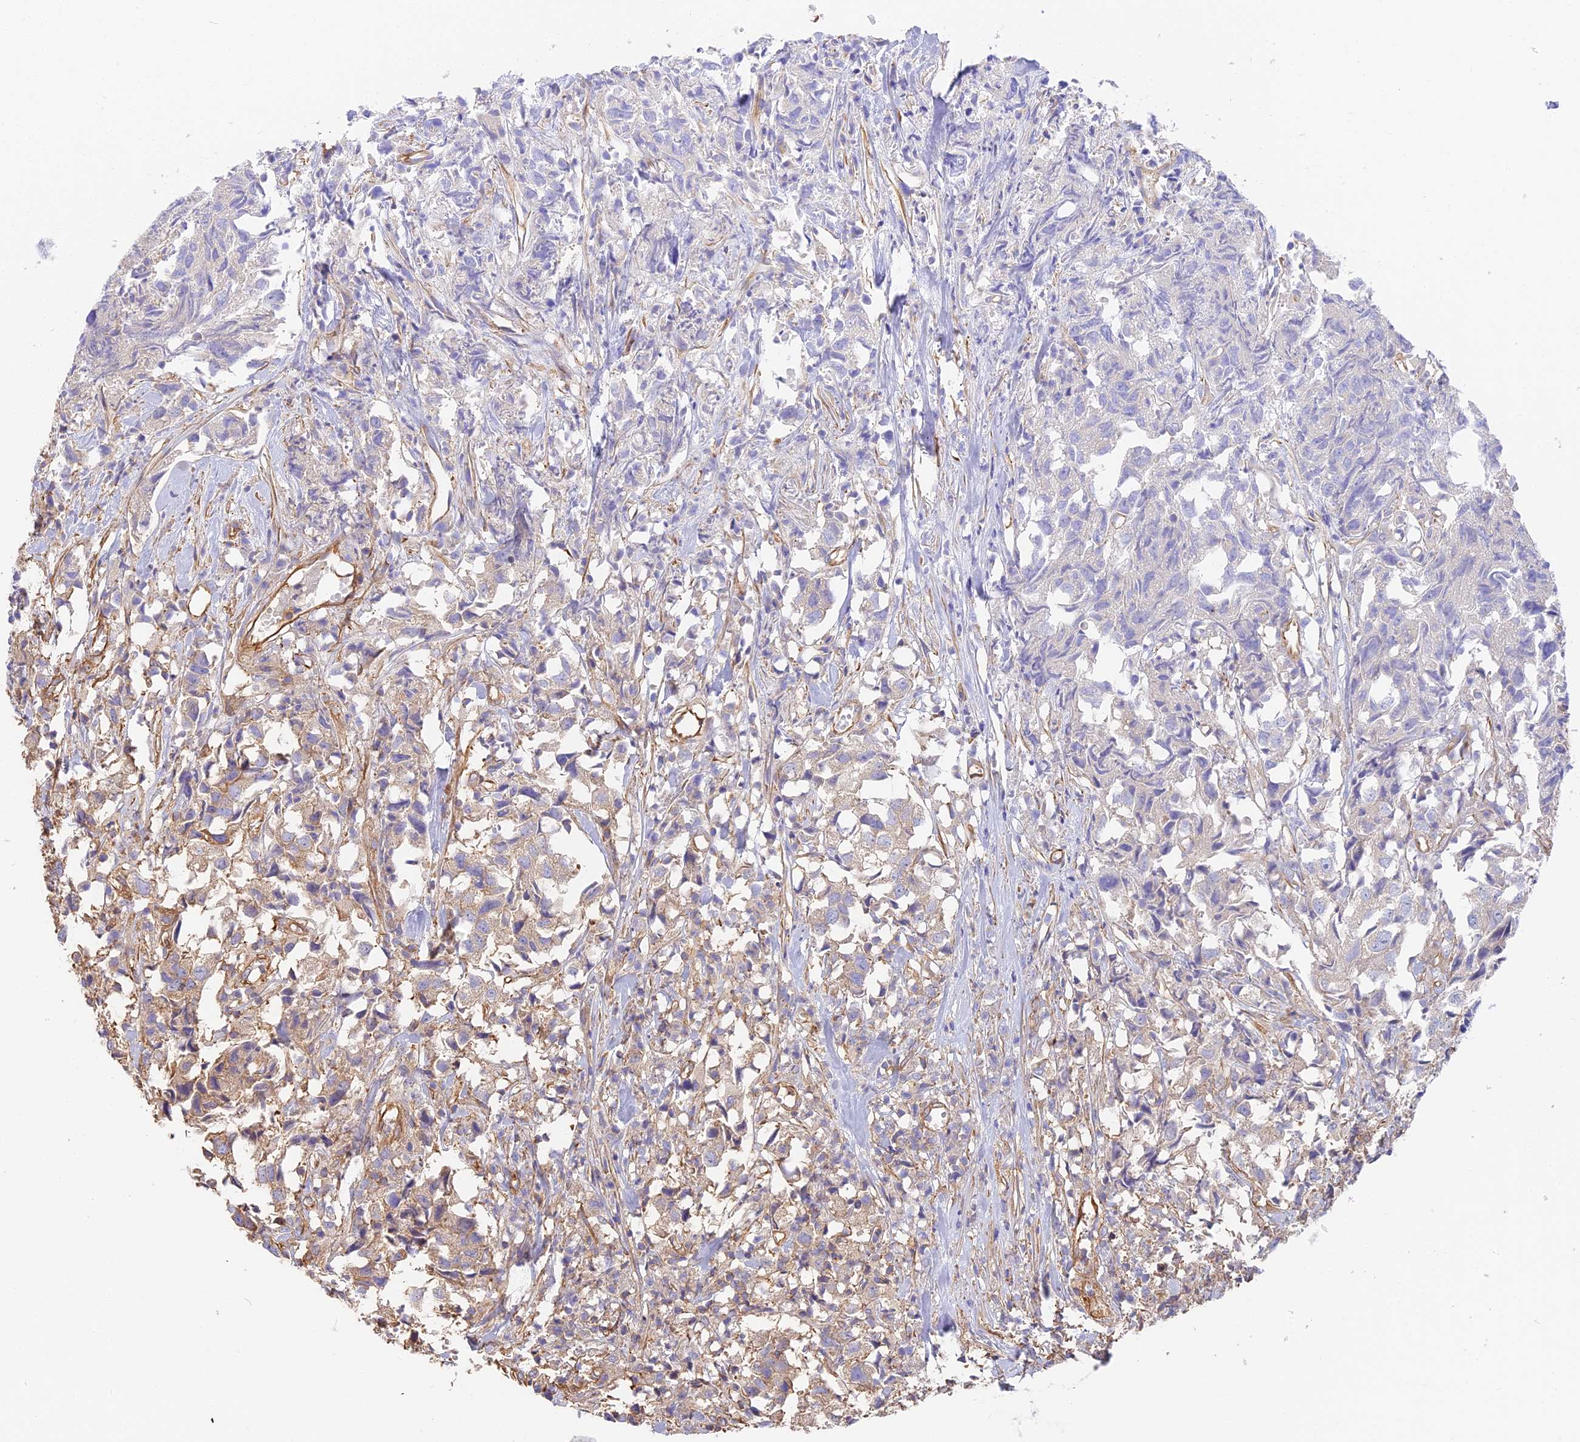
{"staining": {"intensity": "moderate", "quantity": "25%-75%", "location": "cytoplasmic/membranous"}, "tissue": "urothelial cancer", "cell_type": "Tumor cells", "image_type": "cancer", "snomed": [{"axis": "morphology", "description": "Urothelial carcinoma, High grade"}, {"axis": "topography", "description": "Urinary bladder"}], "caption": "Immunohistochemistry of human high-grade urothelial carcinoma exhibits medium levels of moderate cytoplasmic/membranous staining in about 25%-75% of tumor cells. (Brightfield microscopy of DAB IHC at high magnification).", "gene": "VPS18", "patient": {"sex": "female", "age": 75}}